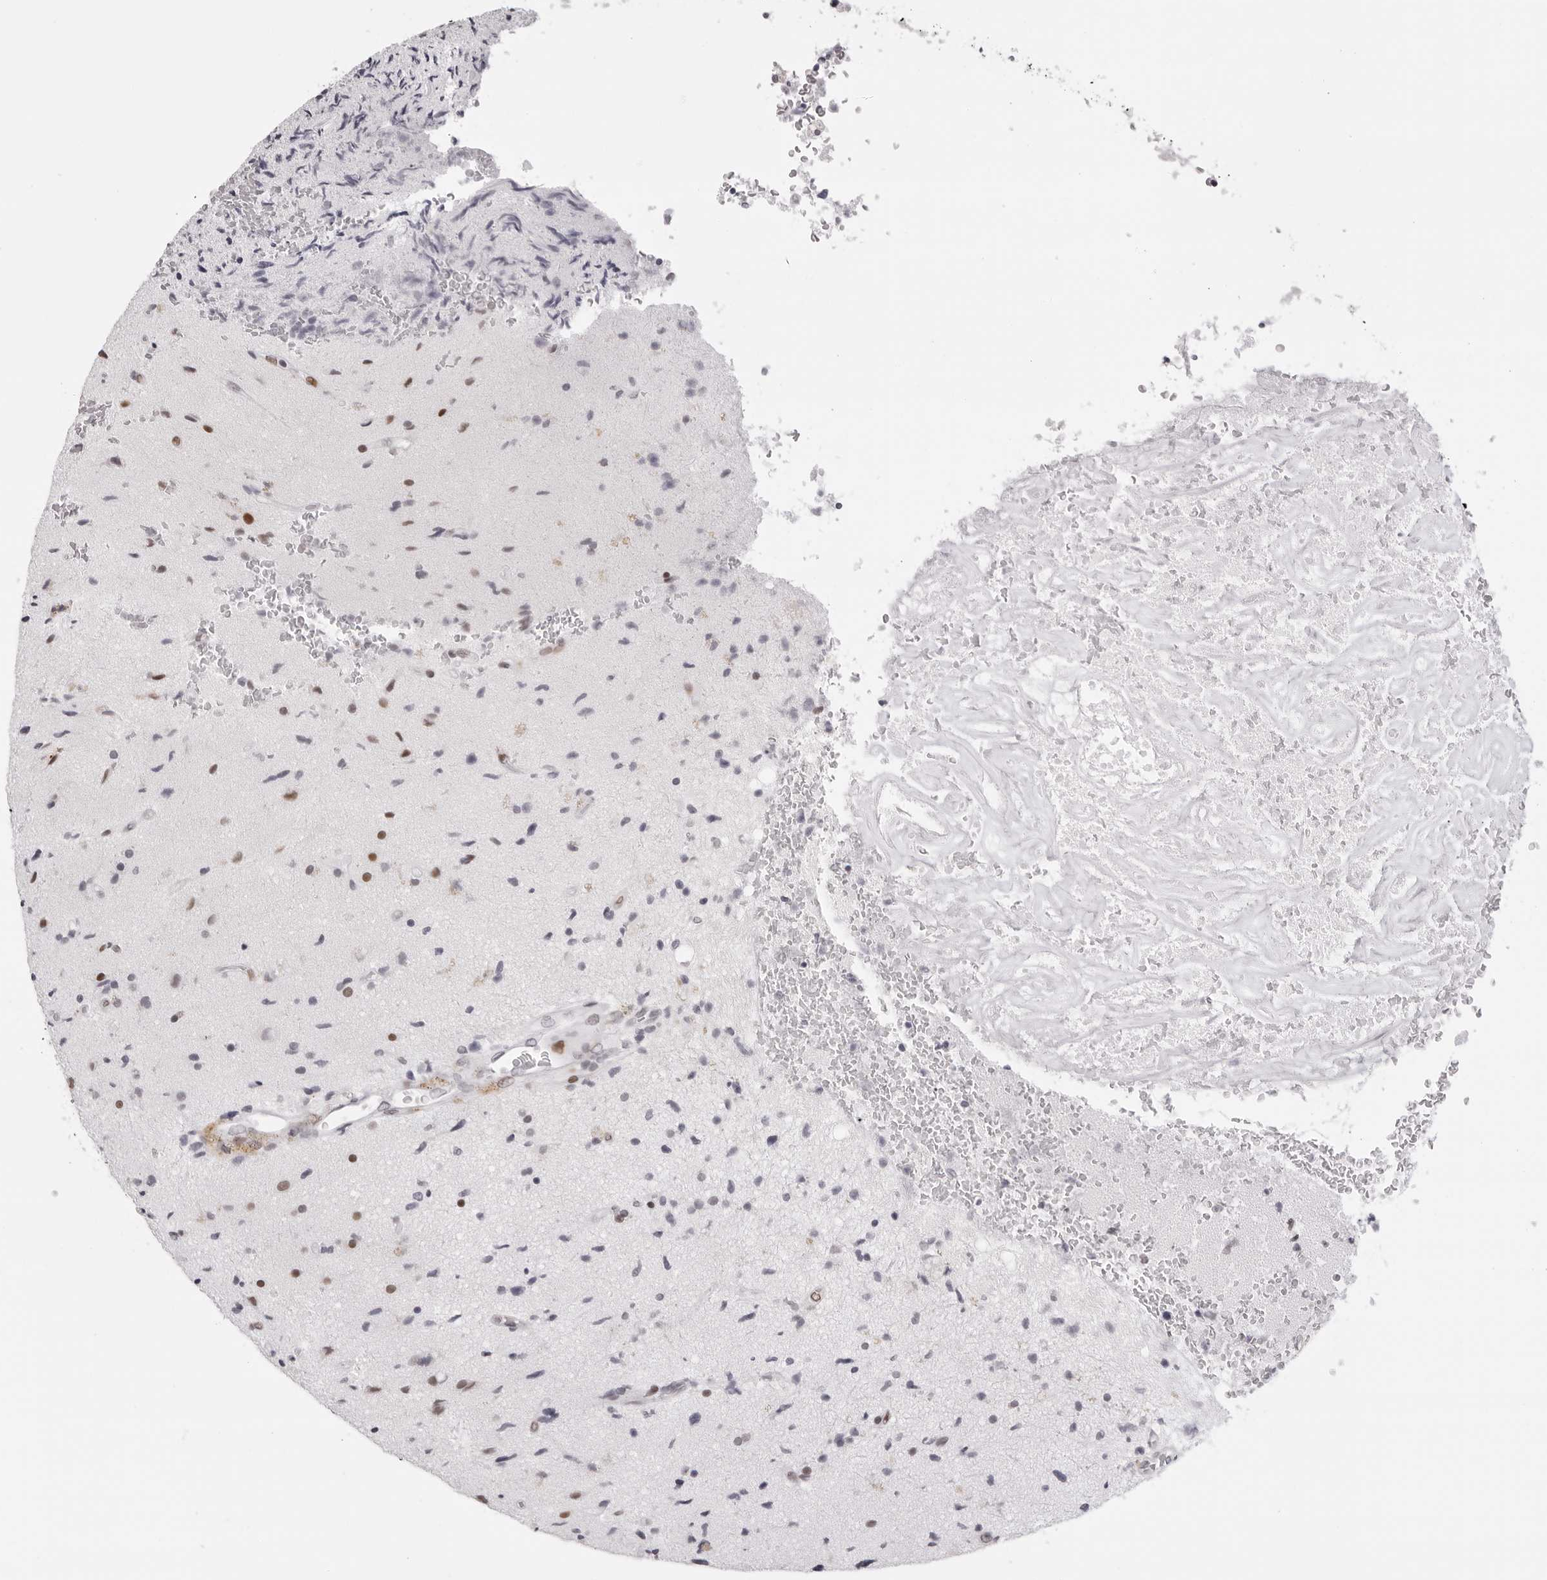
{"staining": {"intensity": "moderate", "quantity": "<25%", "location": "nuclear"}, "tissue": "glioma", "cell_type": "Tumor cells", "image_type": "cancer", "snomed": [{"axis": "morphology", "description": "Glioma, malignant, High grade"}, {"axis": "topography", "description": "Brain"}], "caption": "DAB (3,3'-diaminobenzidine) immunohistochemical staining of human high-grade glioma (malignant) shows moderate nuclear protein positivity in about <25% of tumor cells. Immunohistochemistry stains the protein of interest in brown and the nuclei are stained blue.", "gene": "MAFK", "patient": {"sex": "male", "age": 72}}